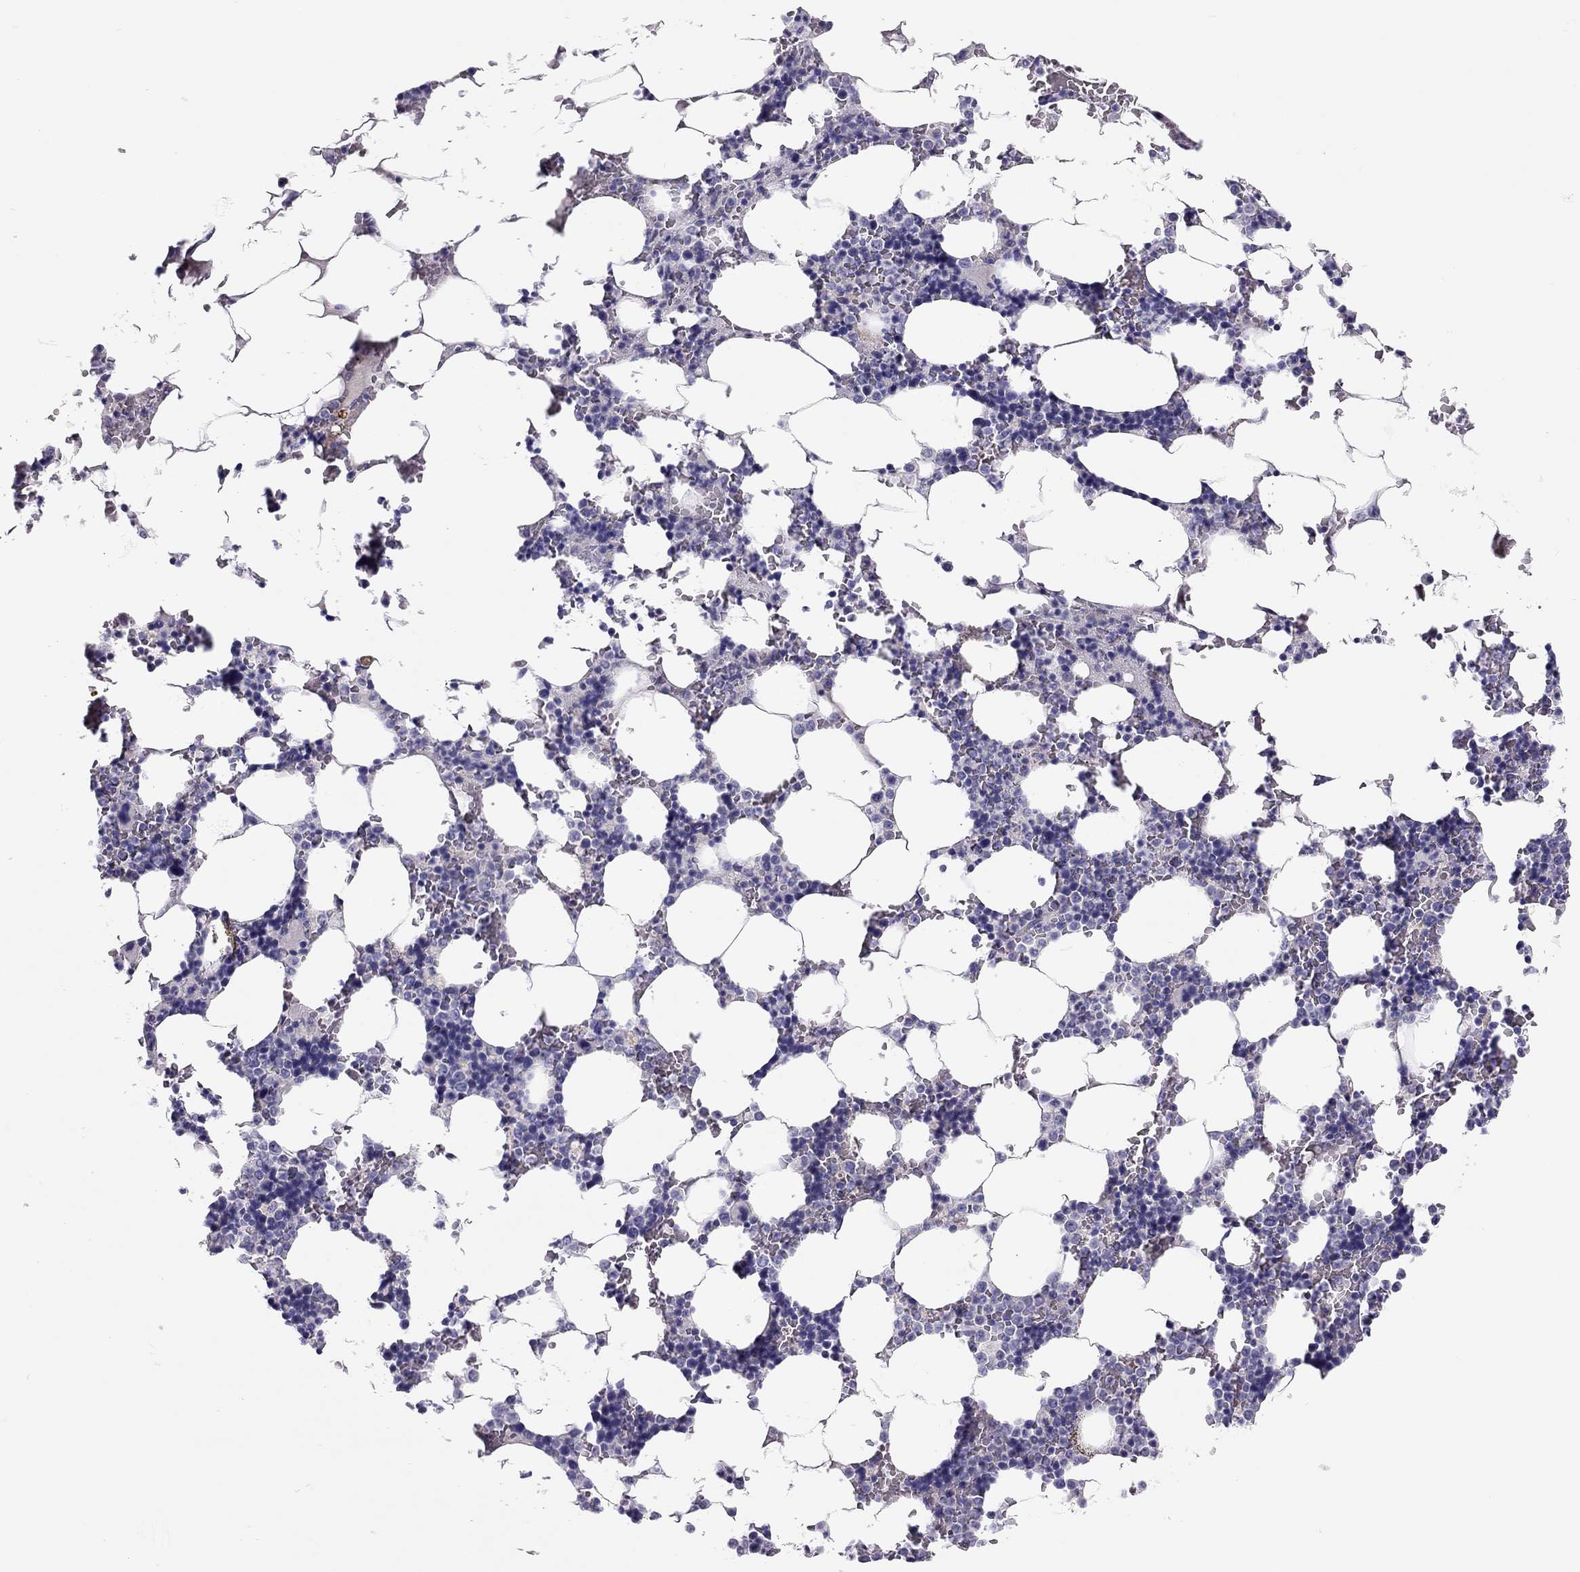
{"staining": {"intensity": "negative", "quantity": "none", "location": "none"}, "tissue": "bone marrow", "cell_type": "Hematopoietic cells", "image_type": "normal", "snomed": [{"axis": "morphology", "description": "Normal tissue, NOS"}, {"axis": "topography", "description": "Bone marrow"}], "caption": "IHC histopathology image of normal bone marrow stained for a protein (brown), which demonstrates no positivity in hematopoietic cells. (DAB immunohistochemistry (IHC) visualized using brightfield microscopy, high magnification).", "gene": "SCARB1", "patient": {"sex": "male", "age": 51}}